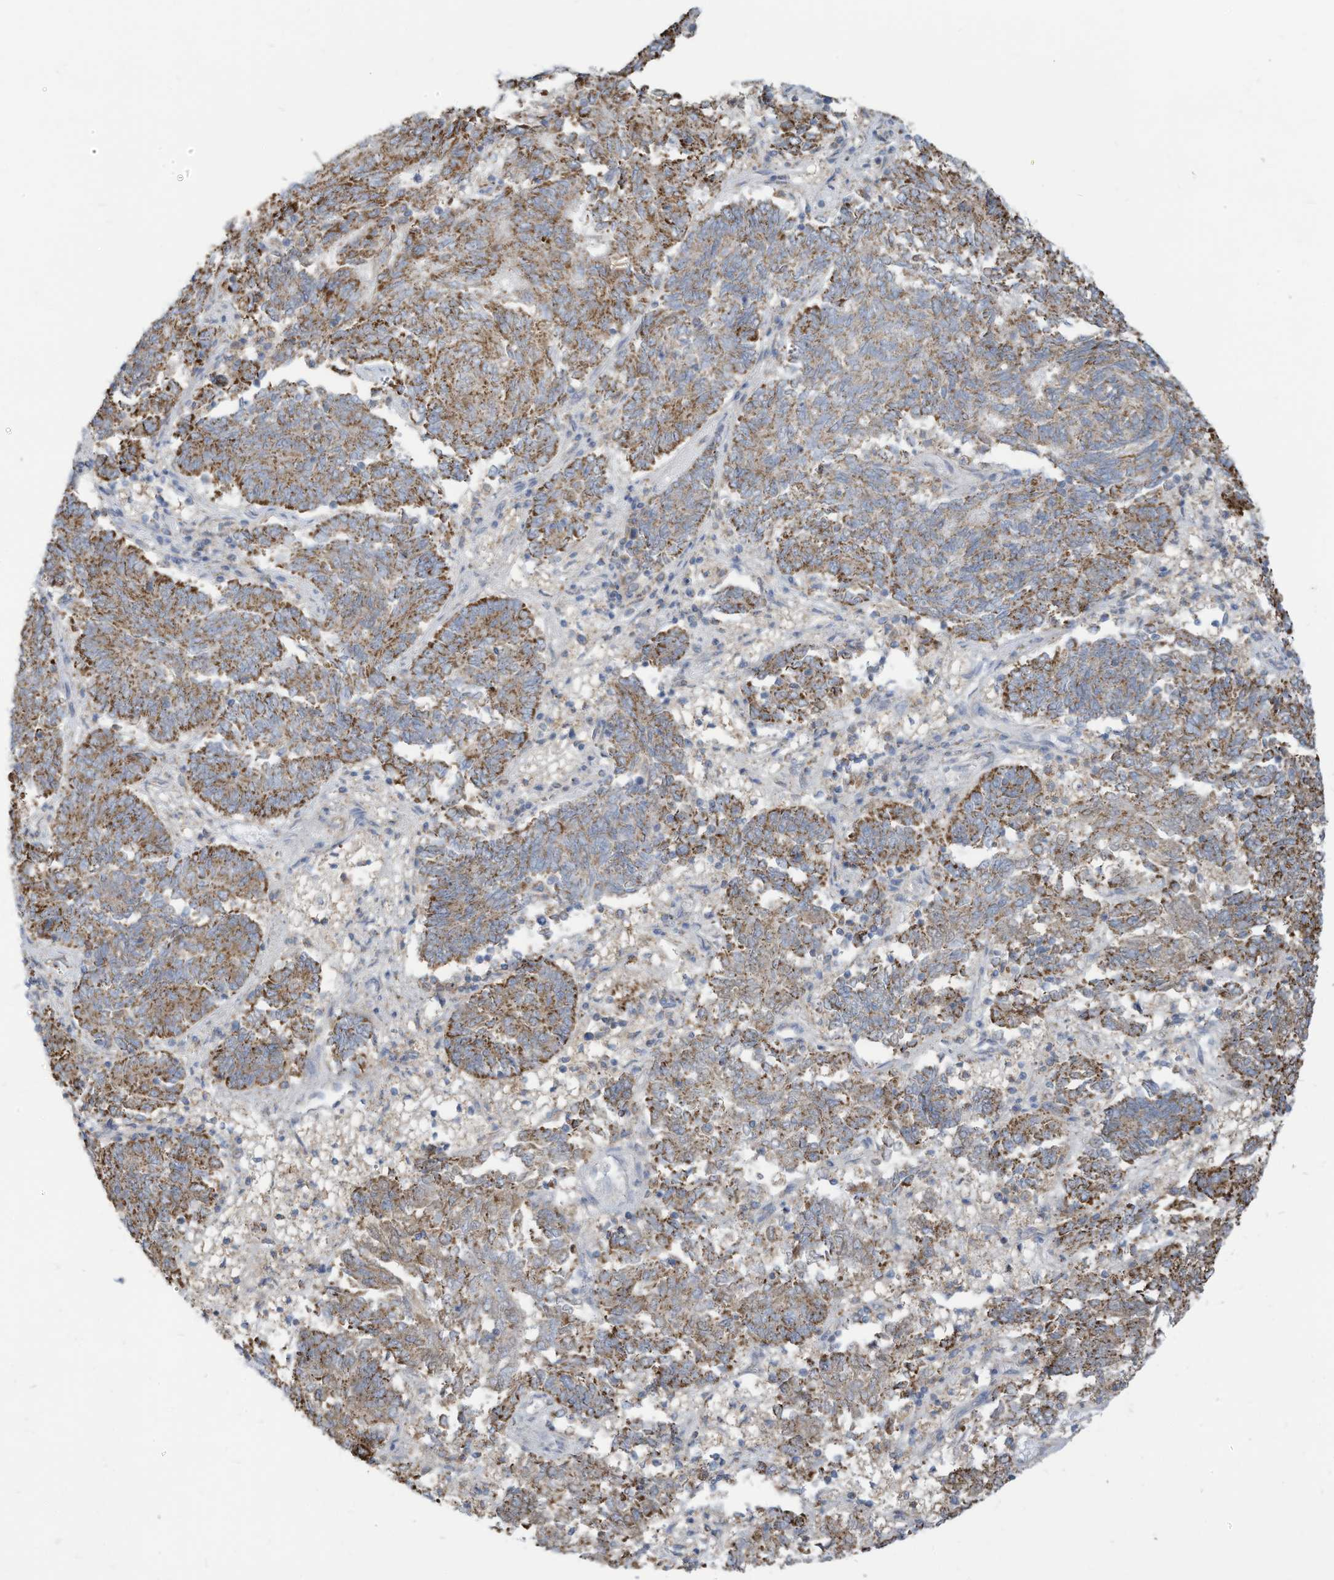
{"staining": {"intensity": "moderate", "quantity": ">75%", "location": "cytoplasmic/membranous"}, "tissue": "endometrial cancer", "cell_type": "Tumor cells", "image_type": "cancer", "snomed": [{"axis": "morphology", "description": "Adenocarcinoma, NOS"}, {"axis": "topography", "description": "Endometrium"}], "caption": "Endometrial cancer (adenocarcinoma) stained with DAB immunohistochemistry reveals medium levels of moderate cytoplasmic/membranous expression in approximately >75% of tumor cells. The protein is stained brown, and the nuclei are stained in blue (DAB IHC with brightfield microscopy, high magnification).", "gene": "NLN", "patient": {"sex": "female", "age": 80}}